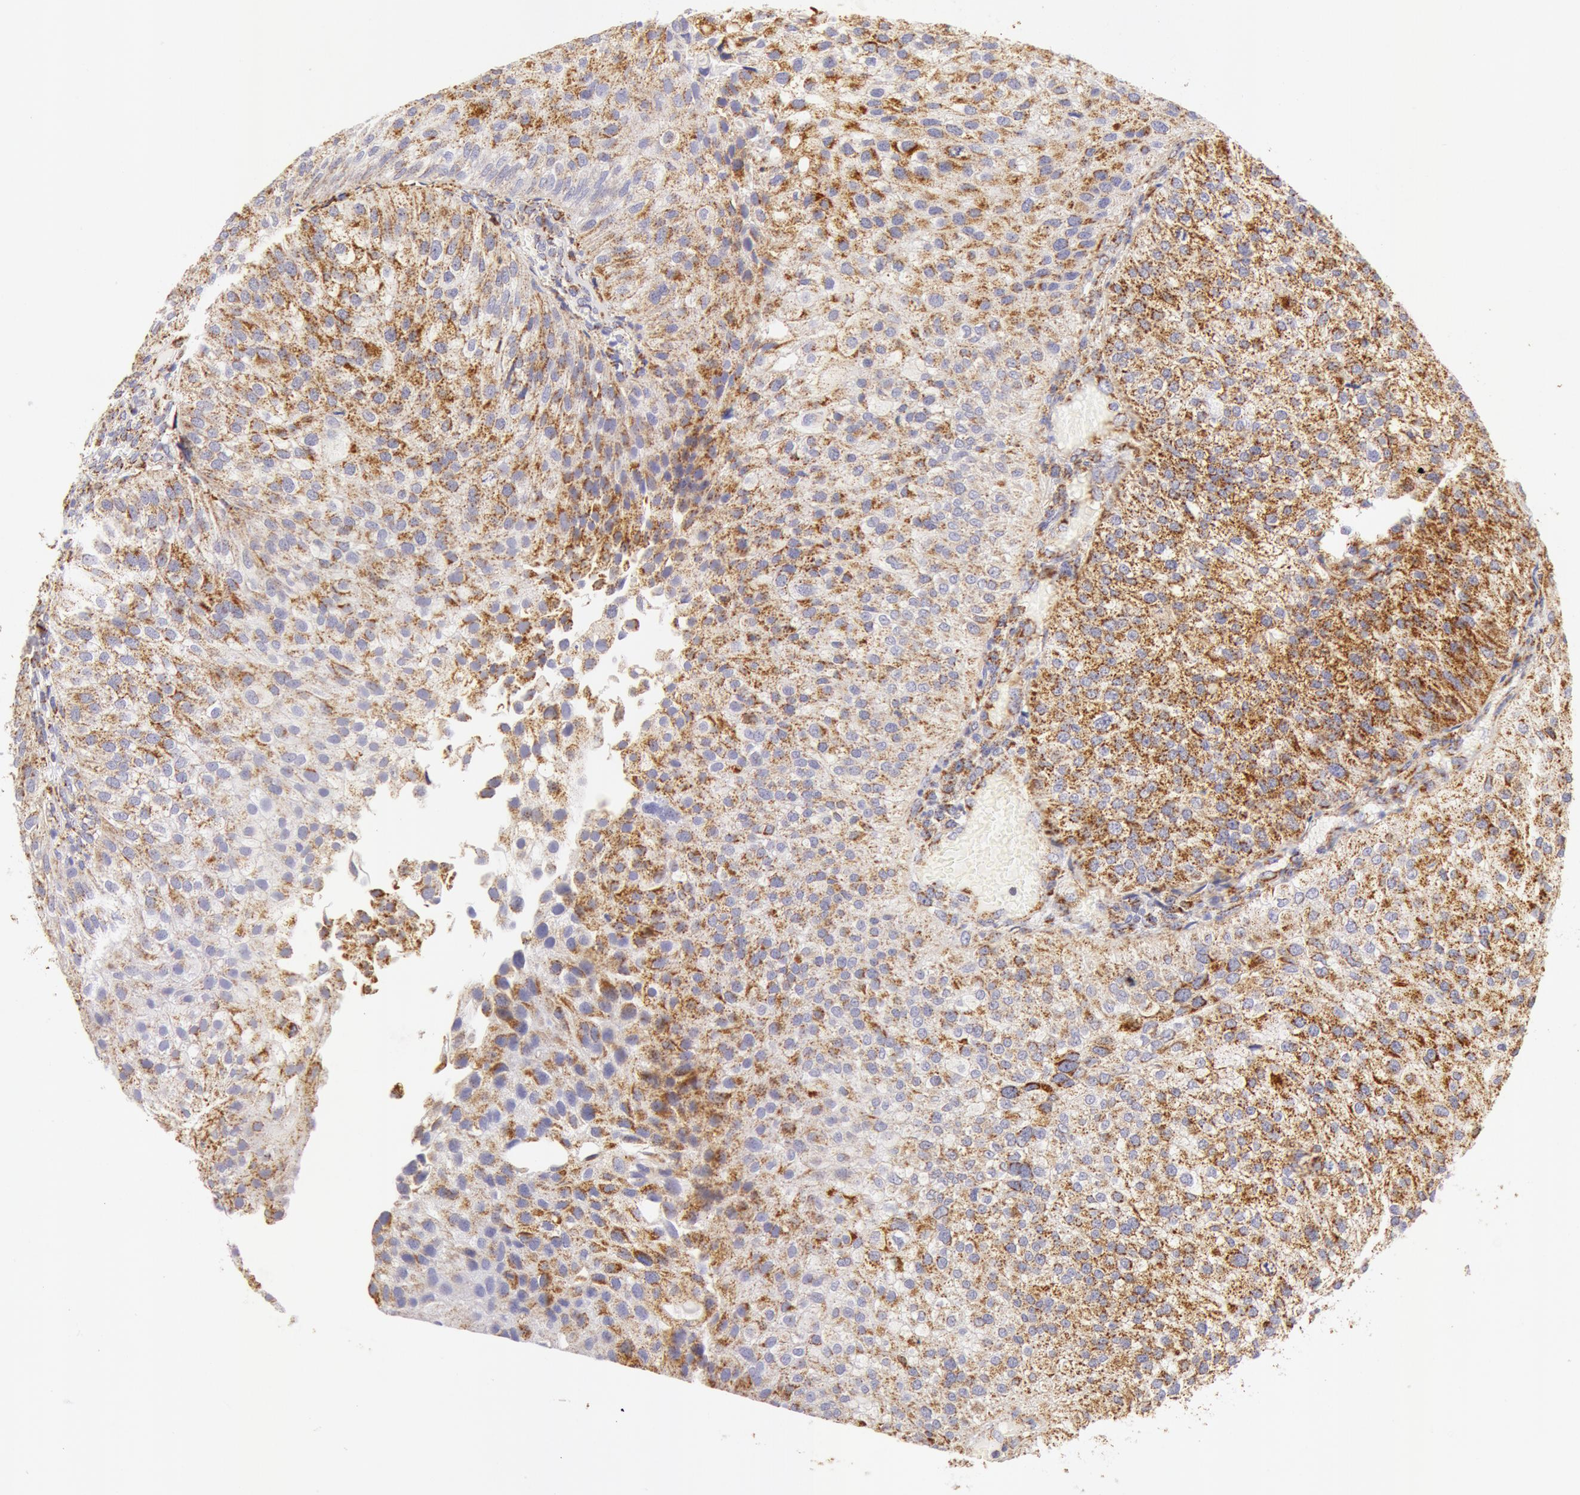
{"staining": {"intensity": "moderate", "quantity": ">75%", "location": "cytoplasmic/membranous"}, "tissue": "urothelial cancer", "cell_type": "Tumor cells", "image_type": "cancer", "snomed": [{"axis": "morphology", "description": "Urothelial carcinoma, Low grade"}, {"axis": "topography", "description": "Urinary bladder"}], "caption": "A high-resolution histopathology image shows IHC staining of urothelial cancer, which exhibits moderate cytoplasmic/membranous expression in approximately >75% of tumor cells.", "gene": "ATP5F1B", "patient": {"sex": "female", "age": 89}}